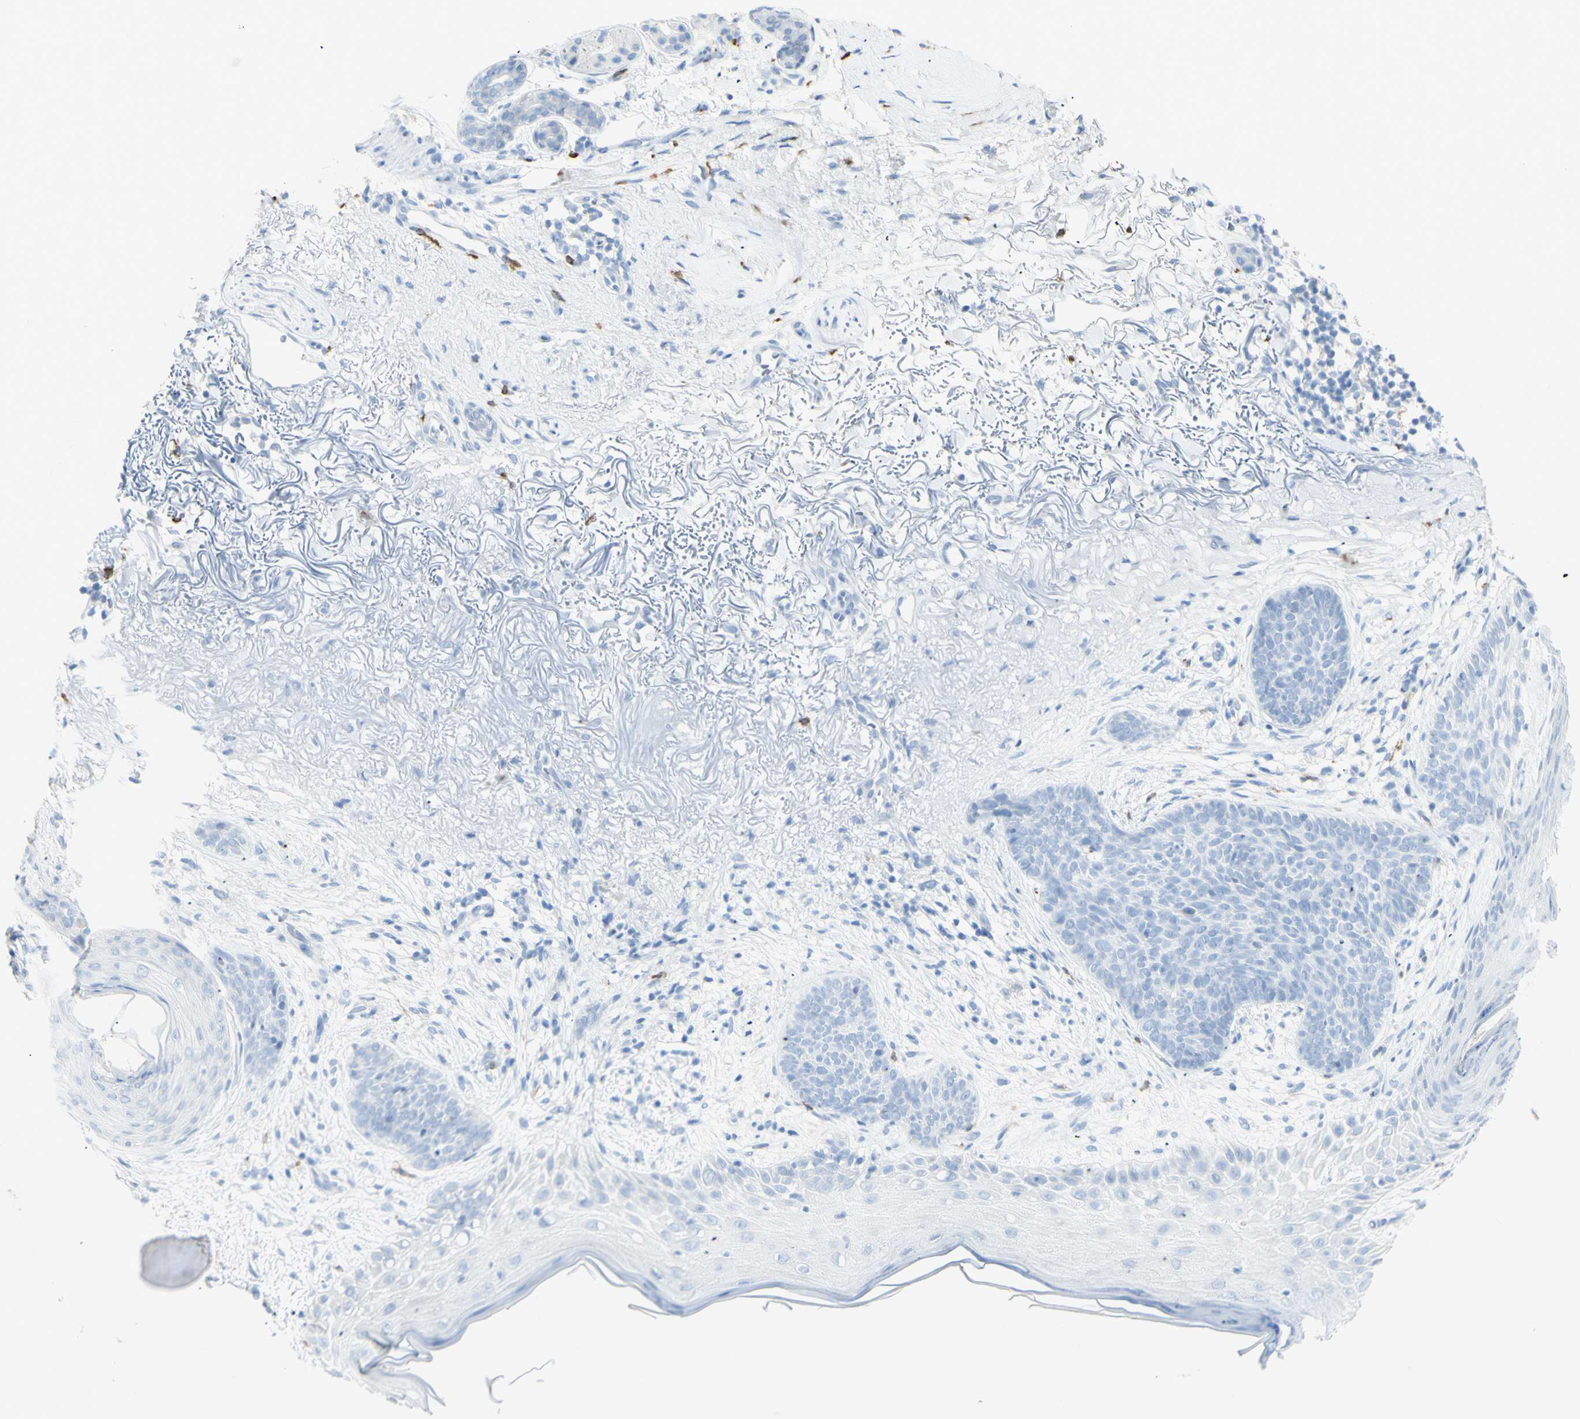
{"staining": {"intensity": "negative", "quantity": "none", "location": "none"}, "tissue": "skin cancer", "cell_type": "Tumor cells", "image_type": "cancer", "snomed": [{"axis": "morphology", "description": "Normal tissue, NOS"}, {"axis": "morphology", "description": "Basal cell carcinoma"}, {"axis": "topography", "description": "Skin"}], "caption": "Immunohistochemistry (IHC) histopathology image of human skin cancer stained for a protein (brown), which exhibits no expression in tumor cells.", "gene": "LETM1", "patient": {"sex": "female", "age": 70}}